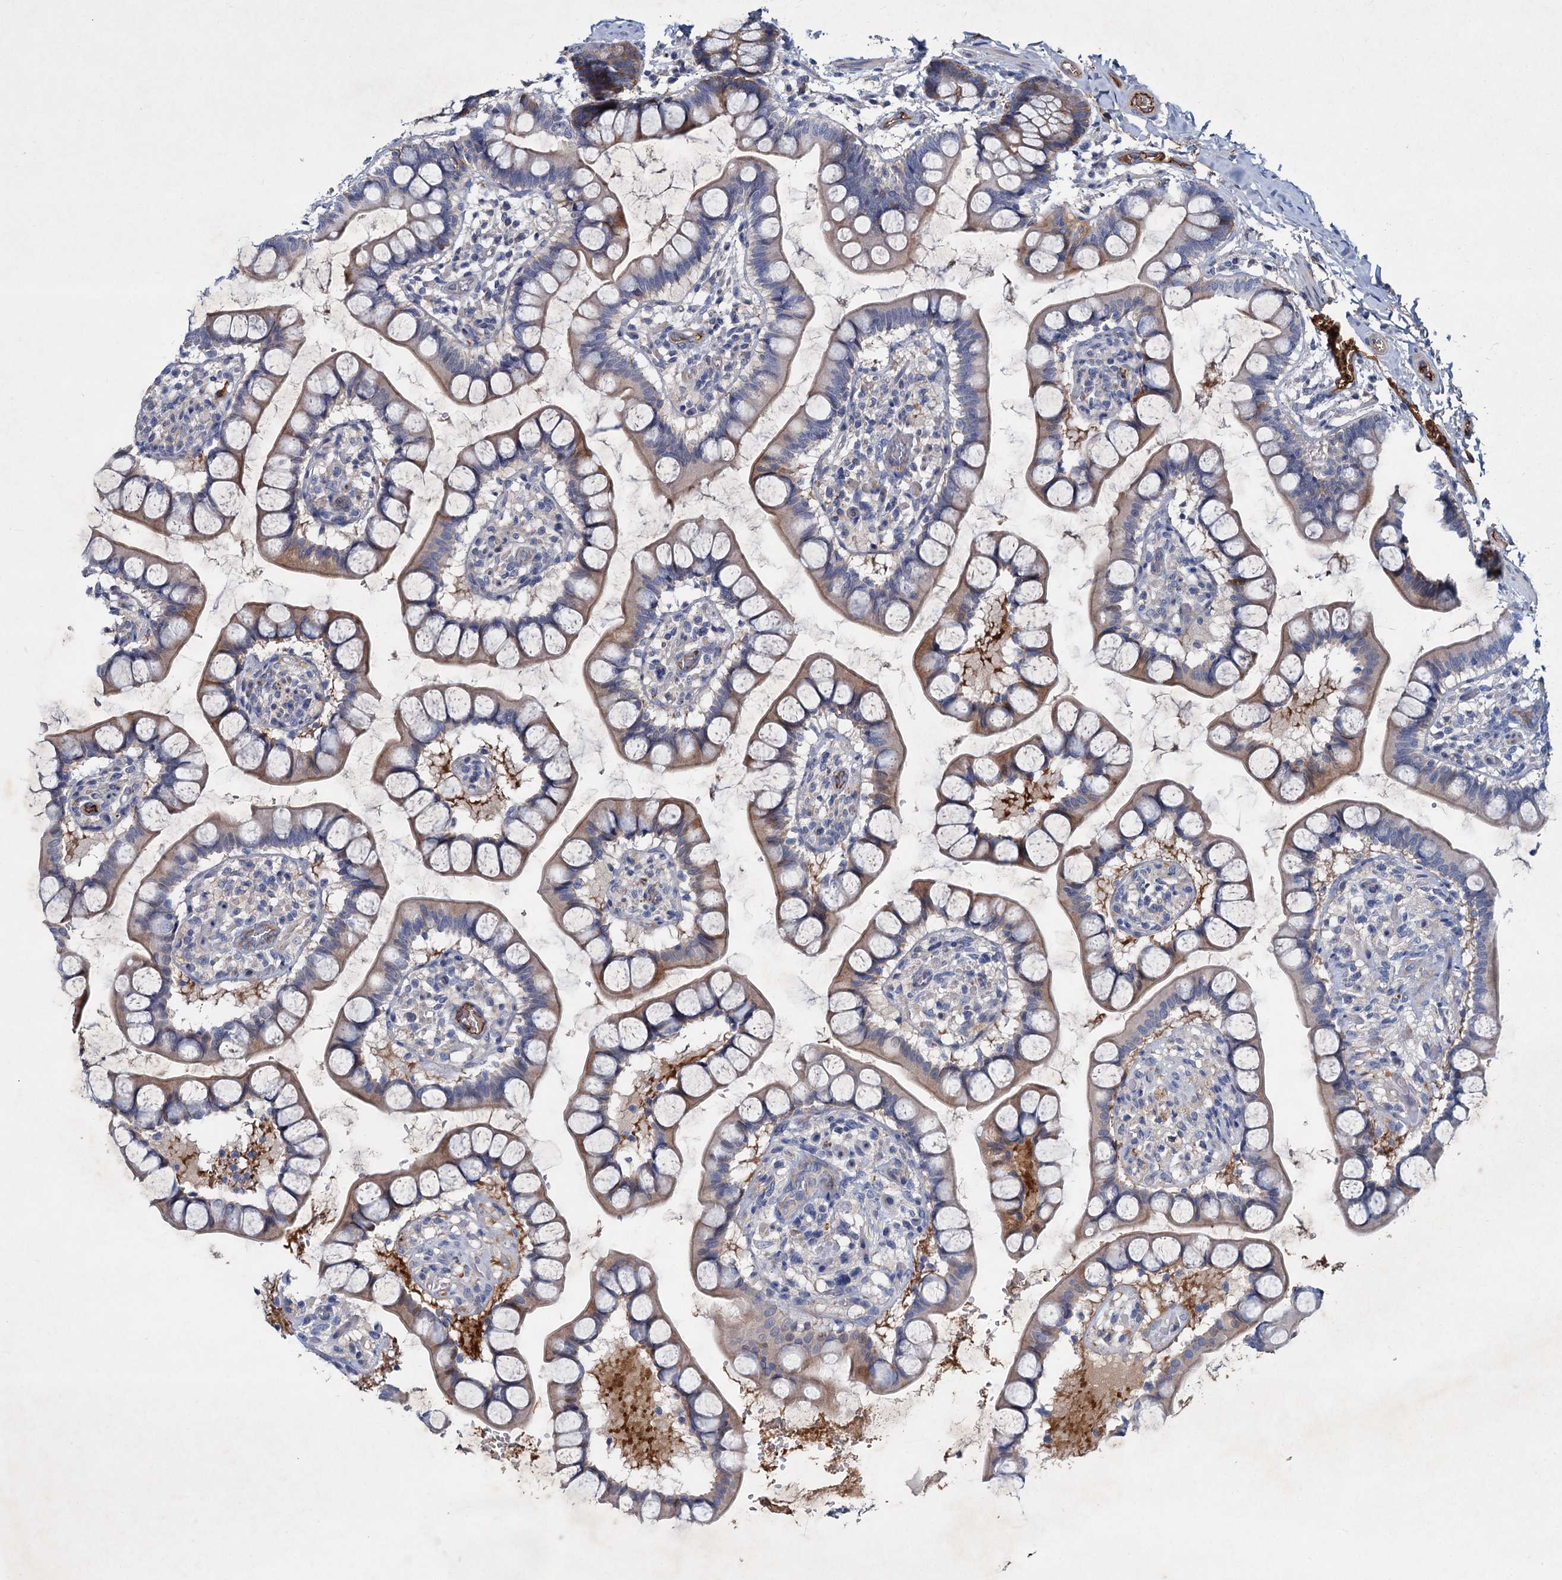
{"staining": {"intensity": "weak", "quantity": ">75%", "location": "cytoplasmic/membranous"}, "tissue": "small intestine", "cell_type": "Glandular cells", "image_type": "normal", "snomed": [{"axis": "morphology", "description": "Normal tissue, NOS"}, {"axis": "topography", "description": "Small intestine"}], "caption": "Immunohistochemistry staining of normal small intestine, which displays low levels of weak cytoplasmic/membranous staining in about >75% of glandular cells indicating weak cytoplasmic/membranous protein staining. The staining was performed using DAB (3,3'-diaminobenzidine) (brown) for protein detection and nuclei were counterstained in hematoxylin (blue).", "gene": "CHRD", "patient": {"sex": "male", "age": 52}}